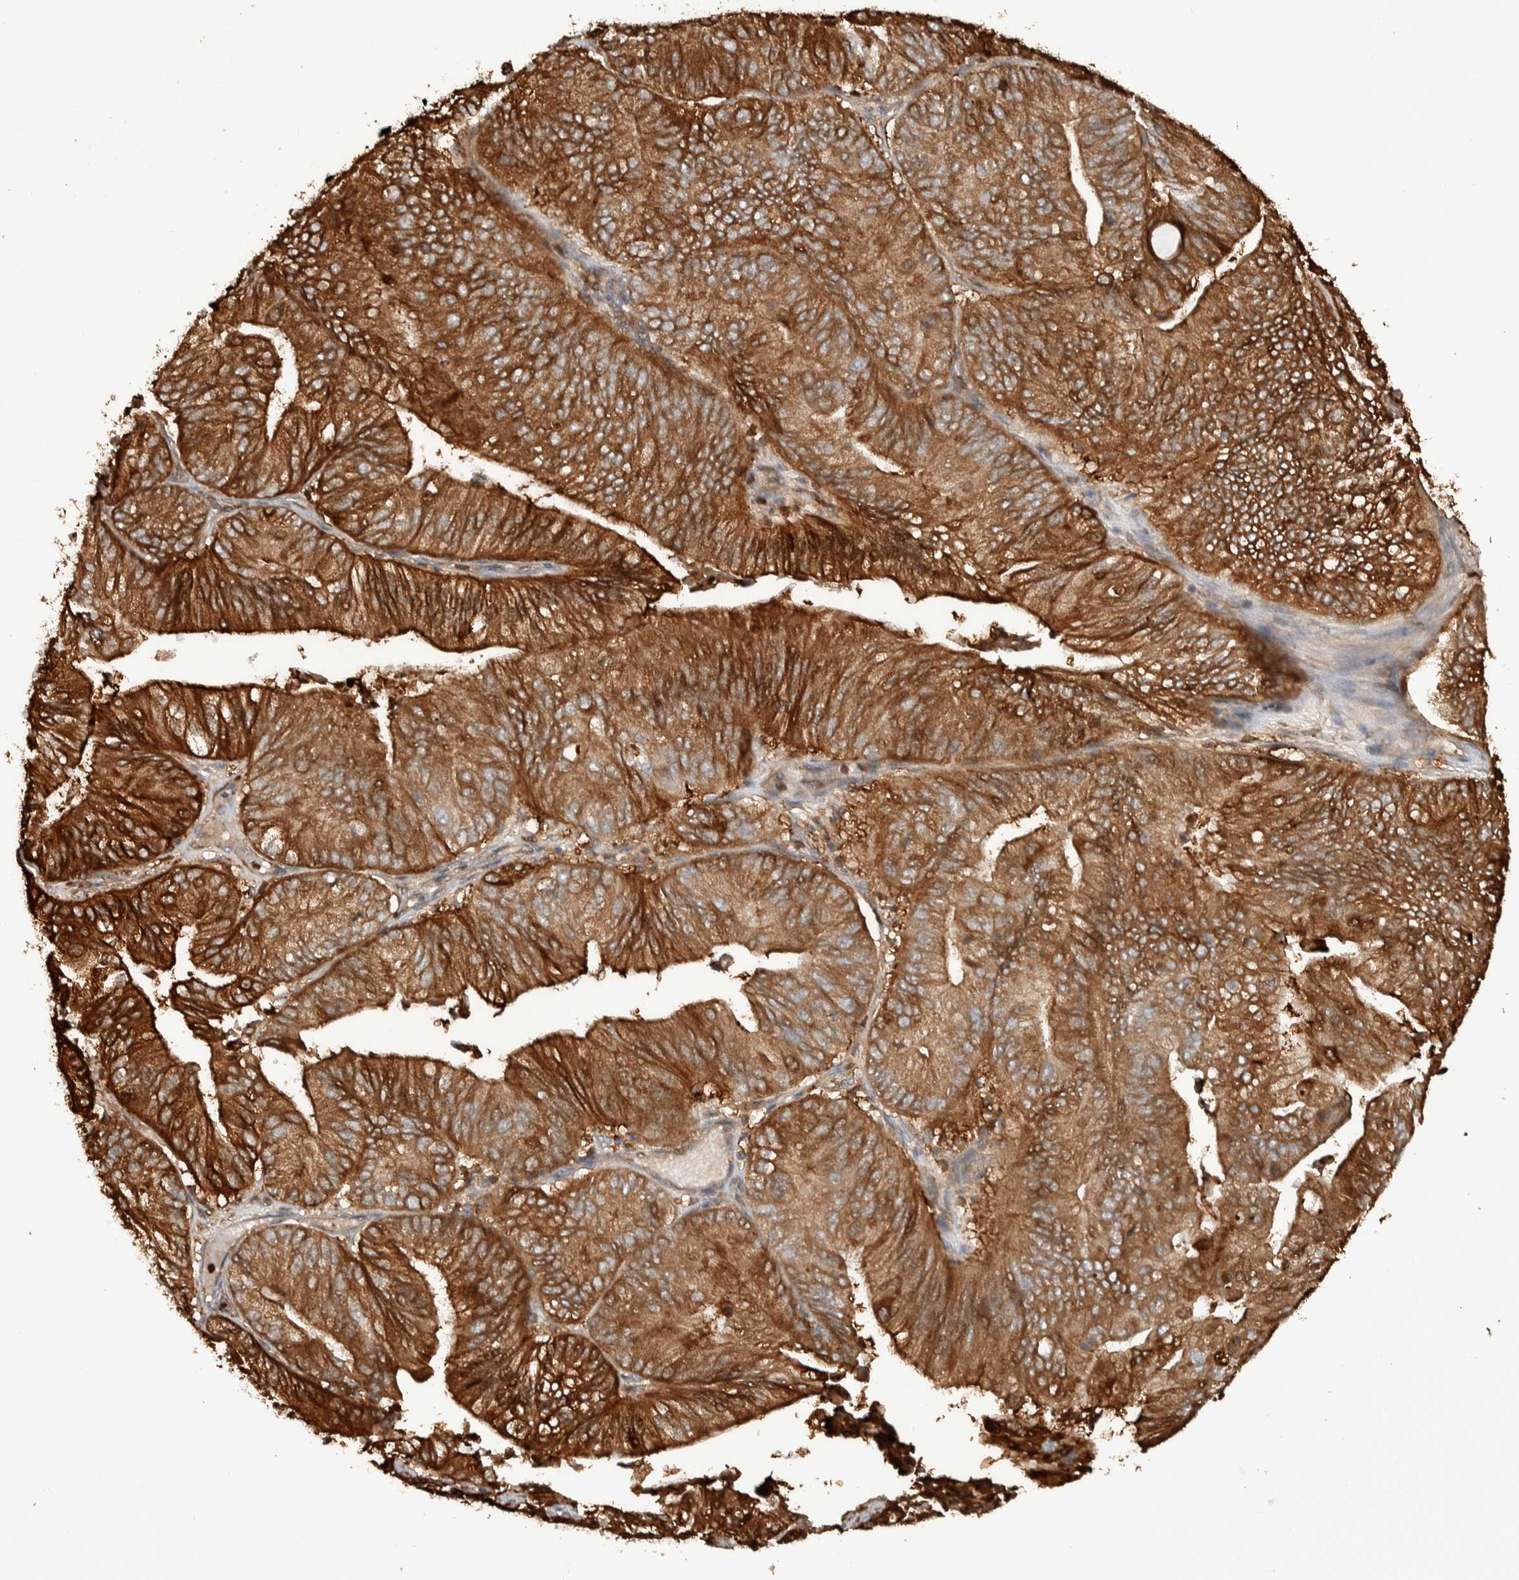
{"staining": {"intensity": "strong", "quantity": ">75%", "location": "cytoplasmic/membranous"}, "tissue": "ovarian cancer", "cell_type": "Tumor cells", "image_type": "cancer", "snomed": [{"axis": "morphology", "description": "Cystadenocarcinoma, mucinous, NOS"}, {"axis": "topography", "description": "Ovary"}], "caption": "The histopathology image reveals immunohistochemical staining of ovarian cancer. There is strong cytoplasmic/membranous expression is seen in about >75% of tumor cells.", "gene": "CNTROB", "patient": {"sex": "female", "age": 61}}